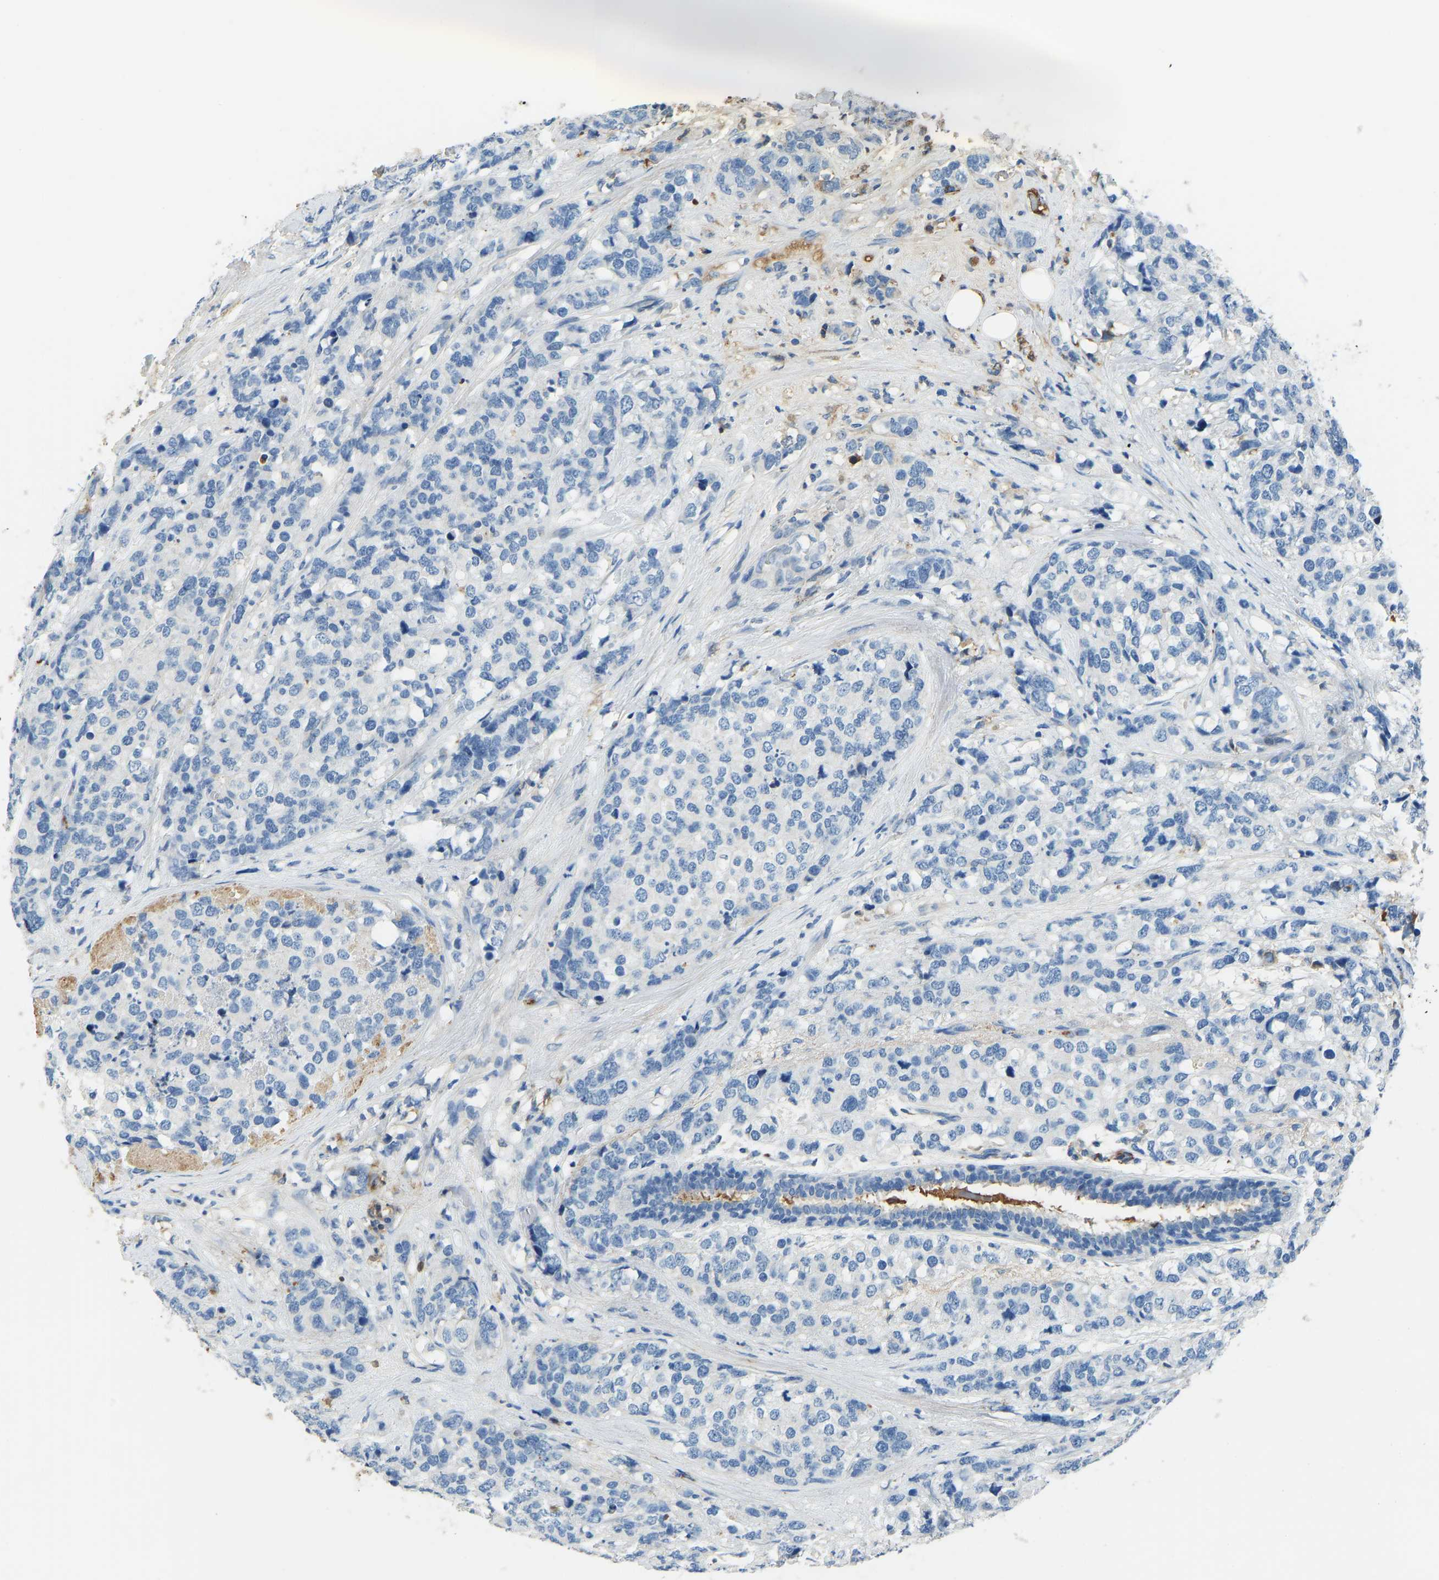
{"staining": {"intensity": "negative", "quantity": "none", "location": "none"}, "tissue": "breast cancer", "cell_type": "Tumor cells", "image_type": "cancer", "snomed": [{"axis": "morphology", "description": "Lobular carcinoma"}, {"axis": "topography", "description": "Breast"}], "caption": "There is no significant expression in tumor cells of breast lobular carcinoma.", "gene": "THBS4", "patient": {"sex": "female", "age": 59}}